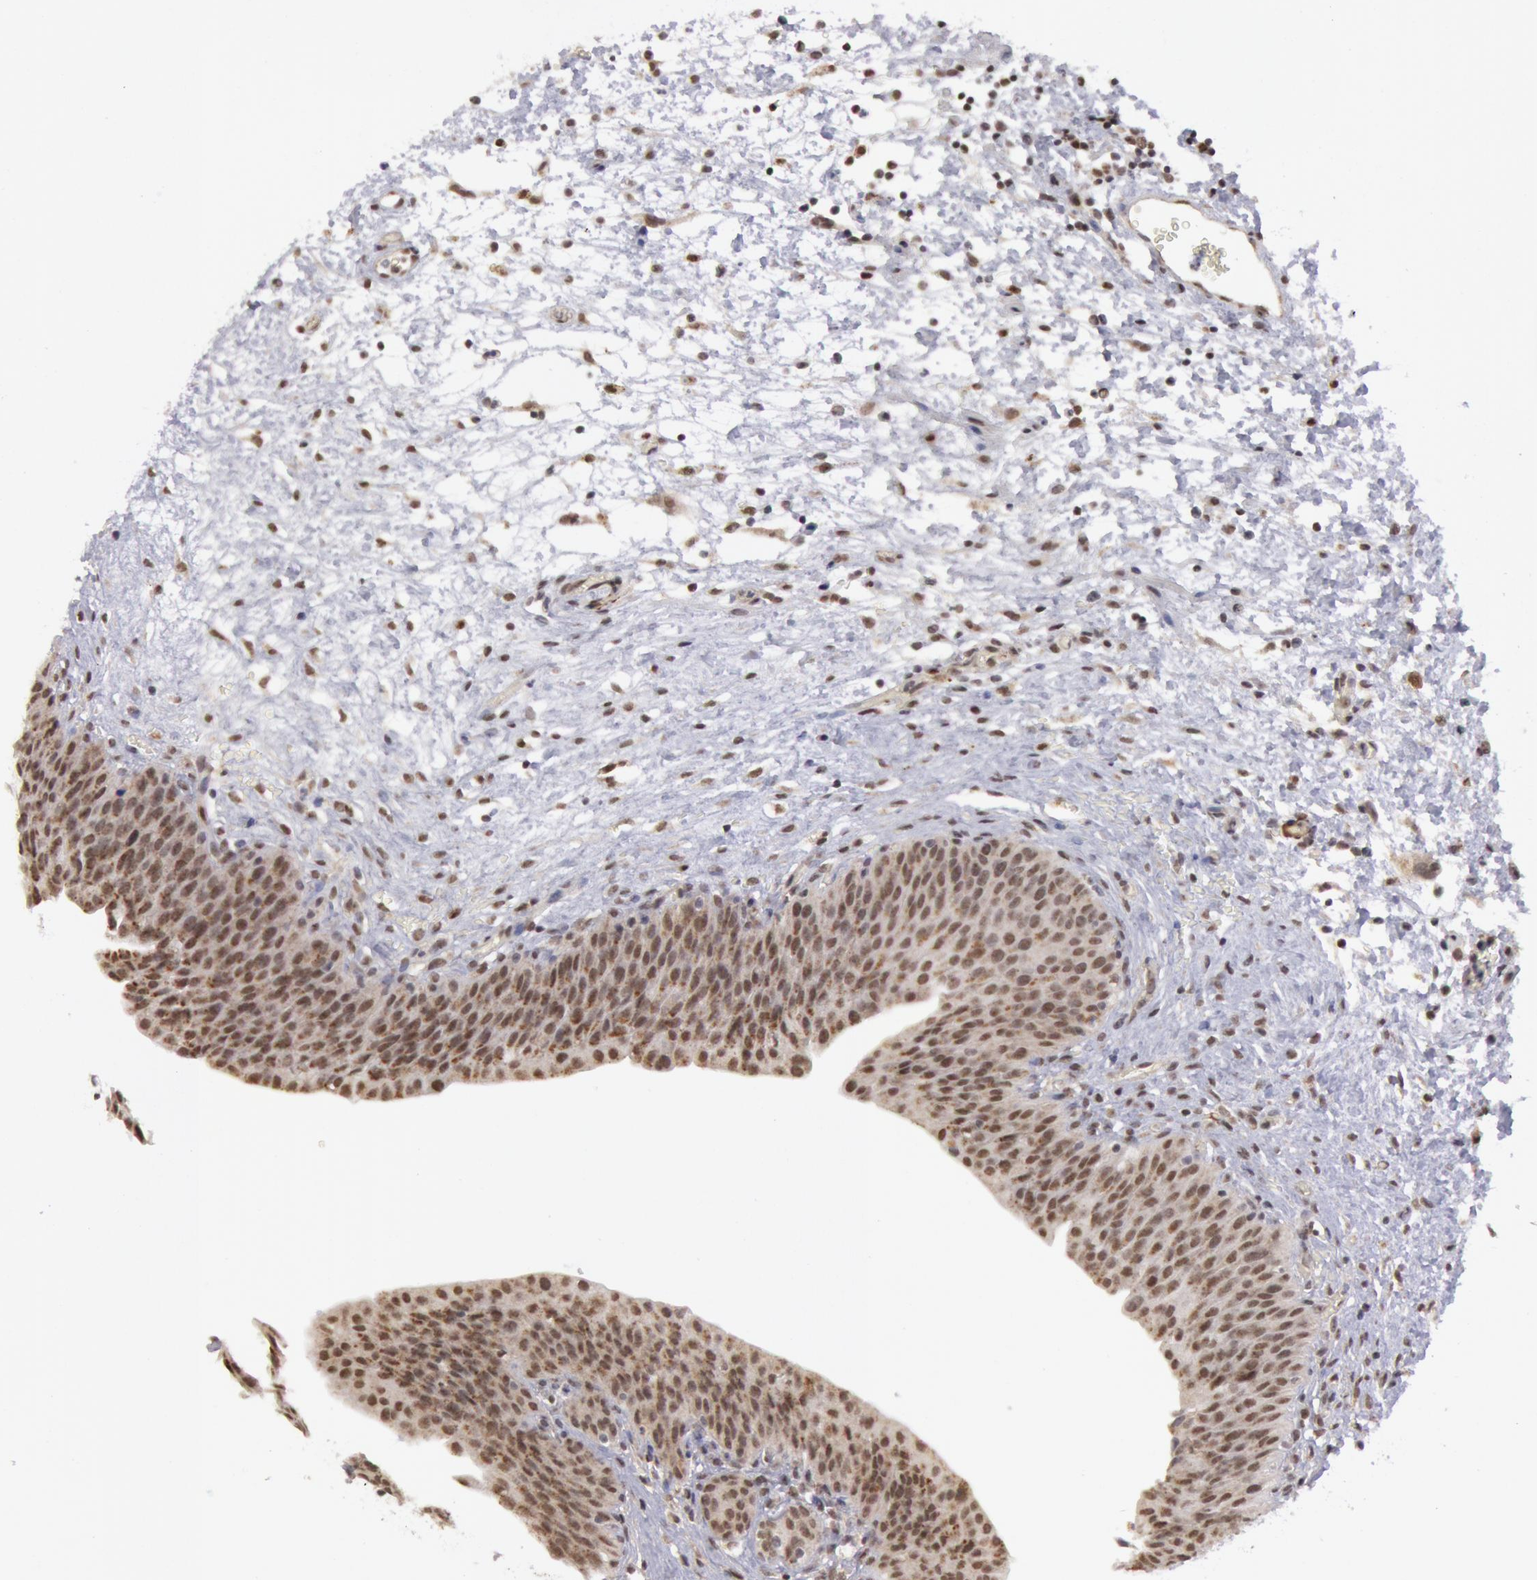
{"staining": {"intensity": "moderate", "quantity": "25%-75%", "location": "cytoplasmic/membranous,nuclear"}, "tissue": "urinary bladder", "cell_type": "Urothelial cells", "image_type": "normal", "snomed": [{"axis": "morphology", "description": "Normal tissue, NOS"}, {"axis": "topography", "description": "Smooth muscle"}, {"axis": "topography", "description": "Urinary bladder"}], "caption": "Approximately 25%-75% of urothelial cells in unremarkable human urinary bladder reveal moderate cytoplasmic/membranous,nuclear protein expression as visualized by brown immunohistochemical staining.", "gene": "VRTN", "patient": {"sex": "male", "age": 35}}